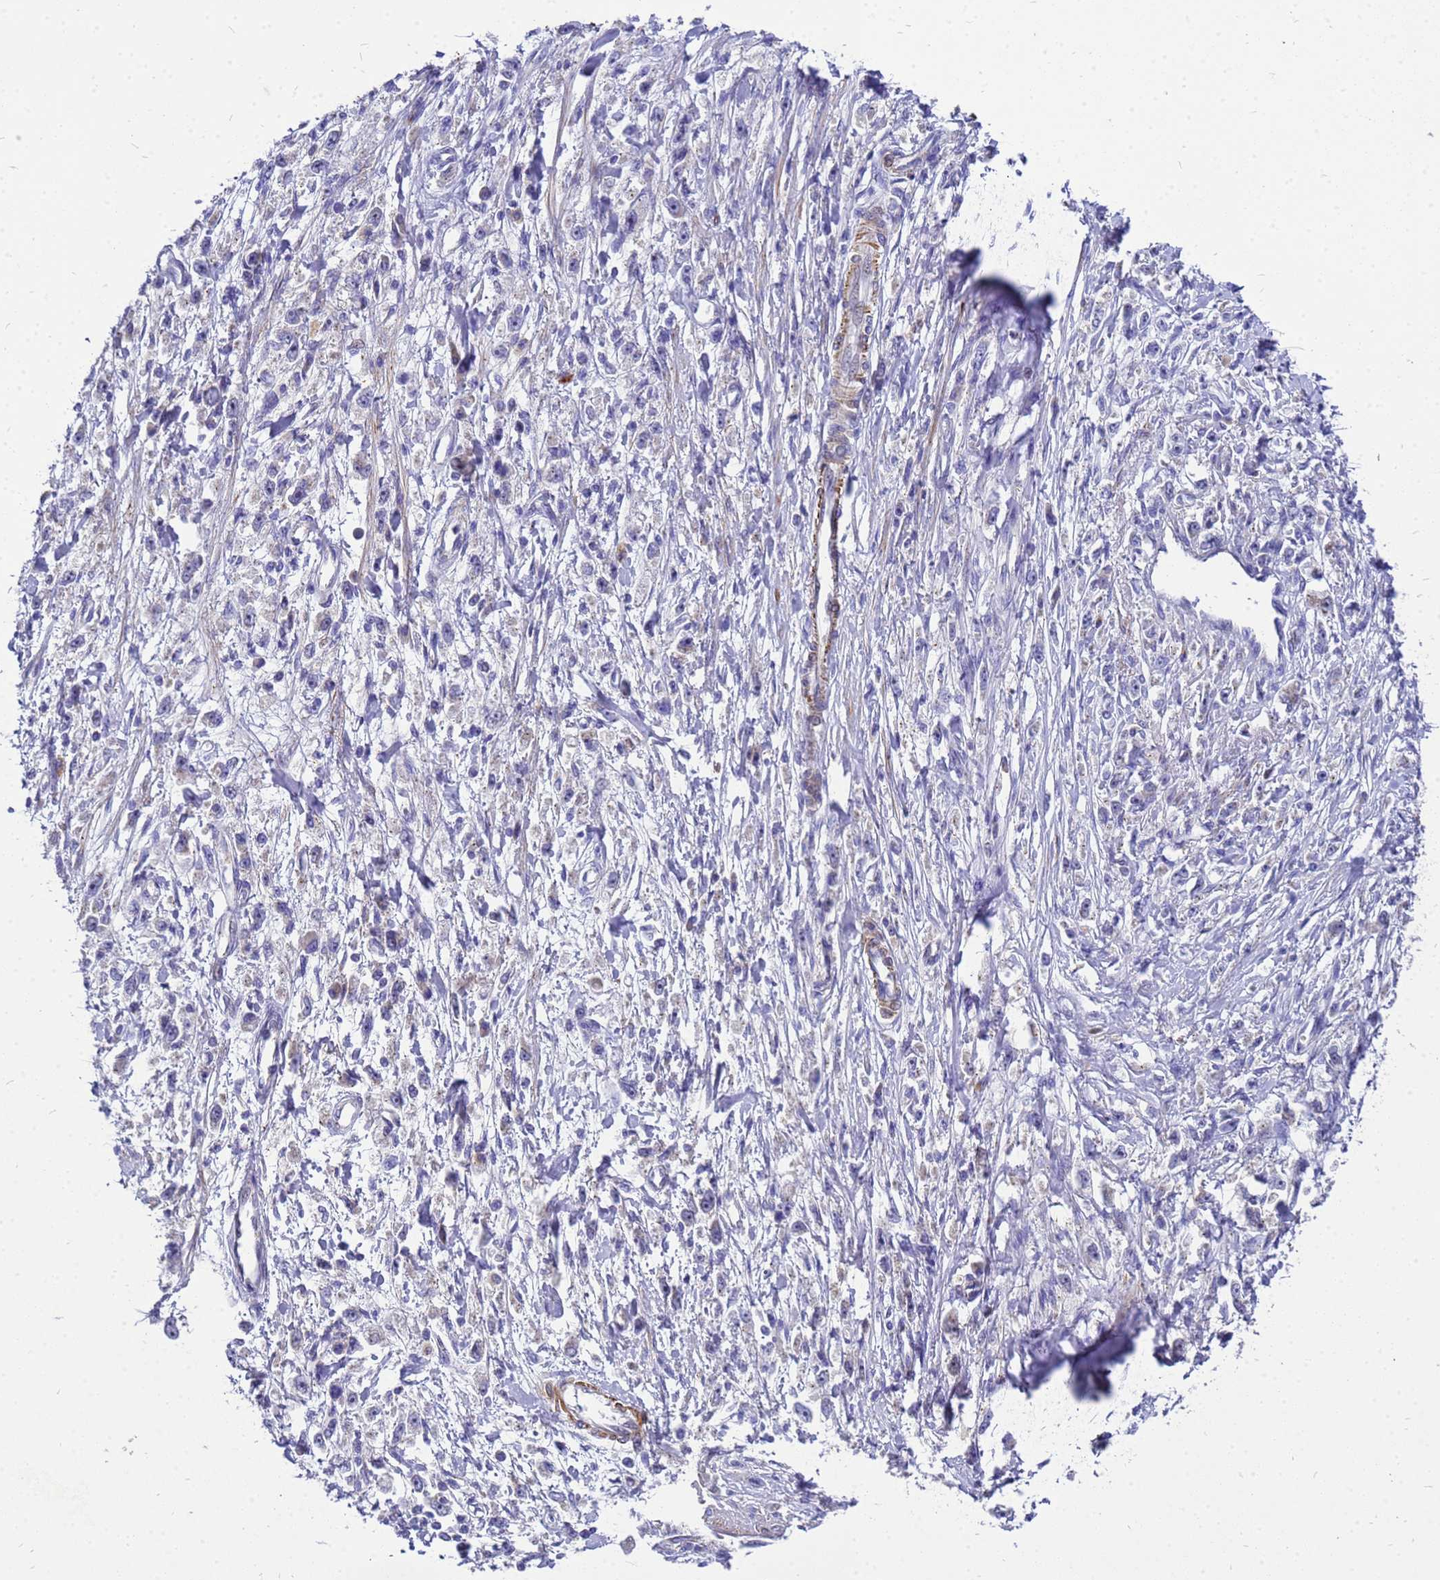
{"staining": {"intensity": "negative", "quantity": "none", "location": "none"}, "tissue": "stomach cancer", "cell_type": "Tumor cells", "image_type": "cancer", "snomed": [{"axis": "morphology", "description": "Adenocarcinoma, NOS"}, {"axis": "topography", "description": "Stomach"}], "caption": "High magnification brightfield microscopy of stomach cancer stained with DAB (3,3'-diaminobenzidine) (brown) and counterstained with hematoxylin (blue): tumor cells show no significant staining.", "gene": "POP7", "patient": {"sex": "female", "age": 59}}